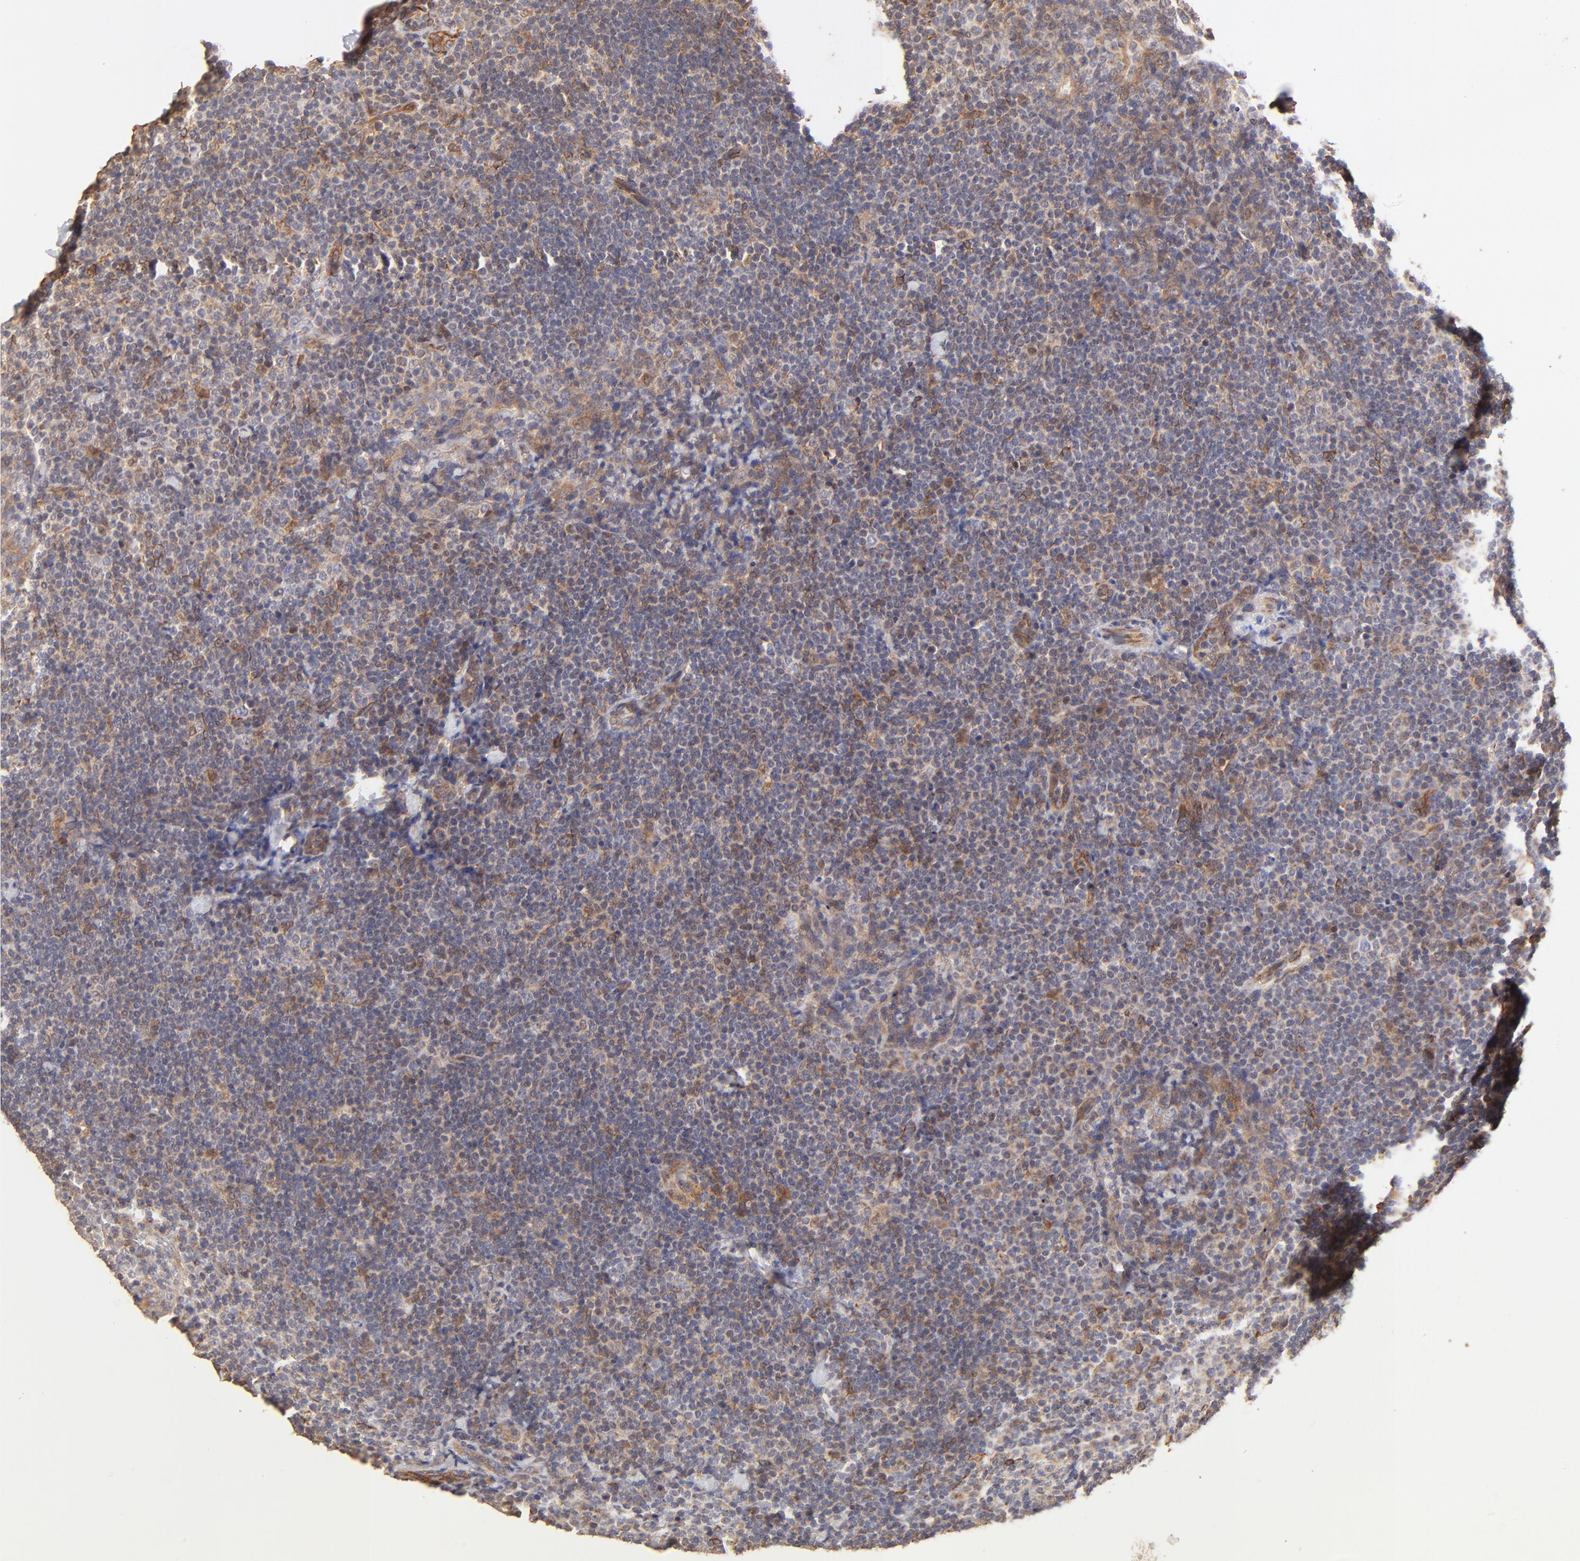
{"staining": {"intensity": "strong", "quantity": "<25%", "location": "cytoplasmic/membranous"}, "tissue": "lymph node", "cell_type": "Germinal center cells", "image_type": "normal", "snomed": [{"axis": "morphology", "description": "Normal tissue, NOS"}, {"axis": "morphology", "description": "Uncertain malignant potential"}, {"axis": "topography", "description": "Lymph node"}, {"axis": "topography", "description": "Salivary gland, NOS"}], "caption": "Immunohistochemical staining of unremarkable lymph node exhibits strong cytoplasmic/membranous protein staining in approximately <25% of germinal center cells.", "gene": "TNFAIP3", "patient": {"sex": "female", "age": 51}}